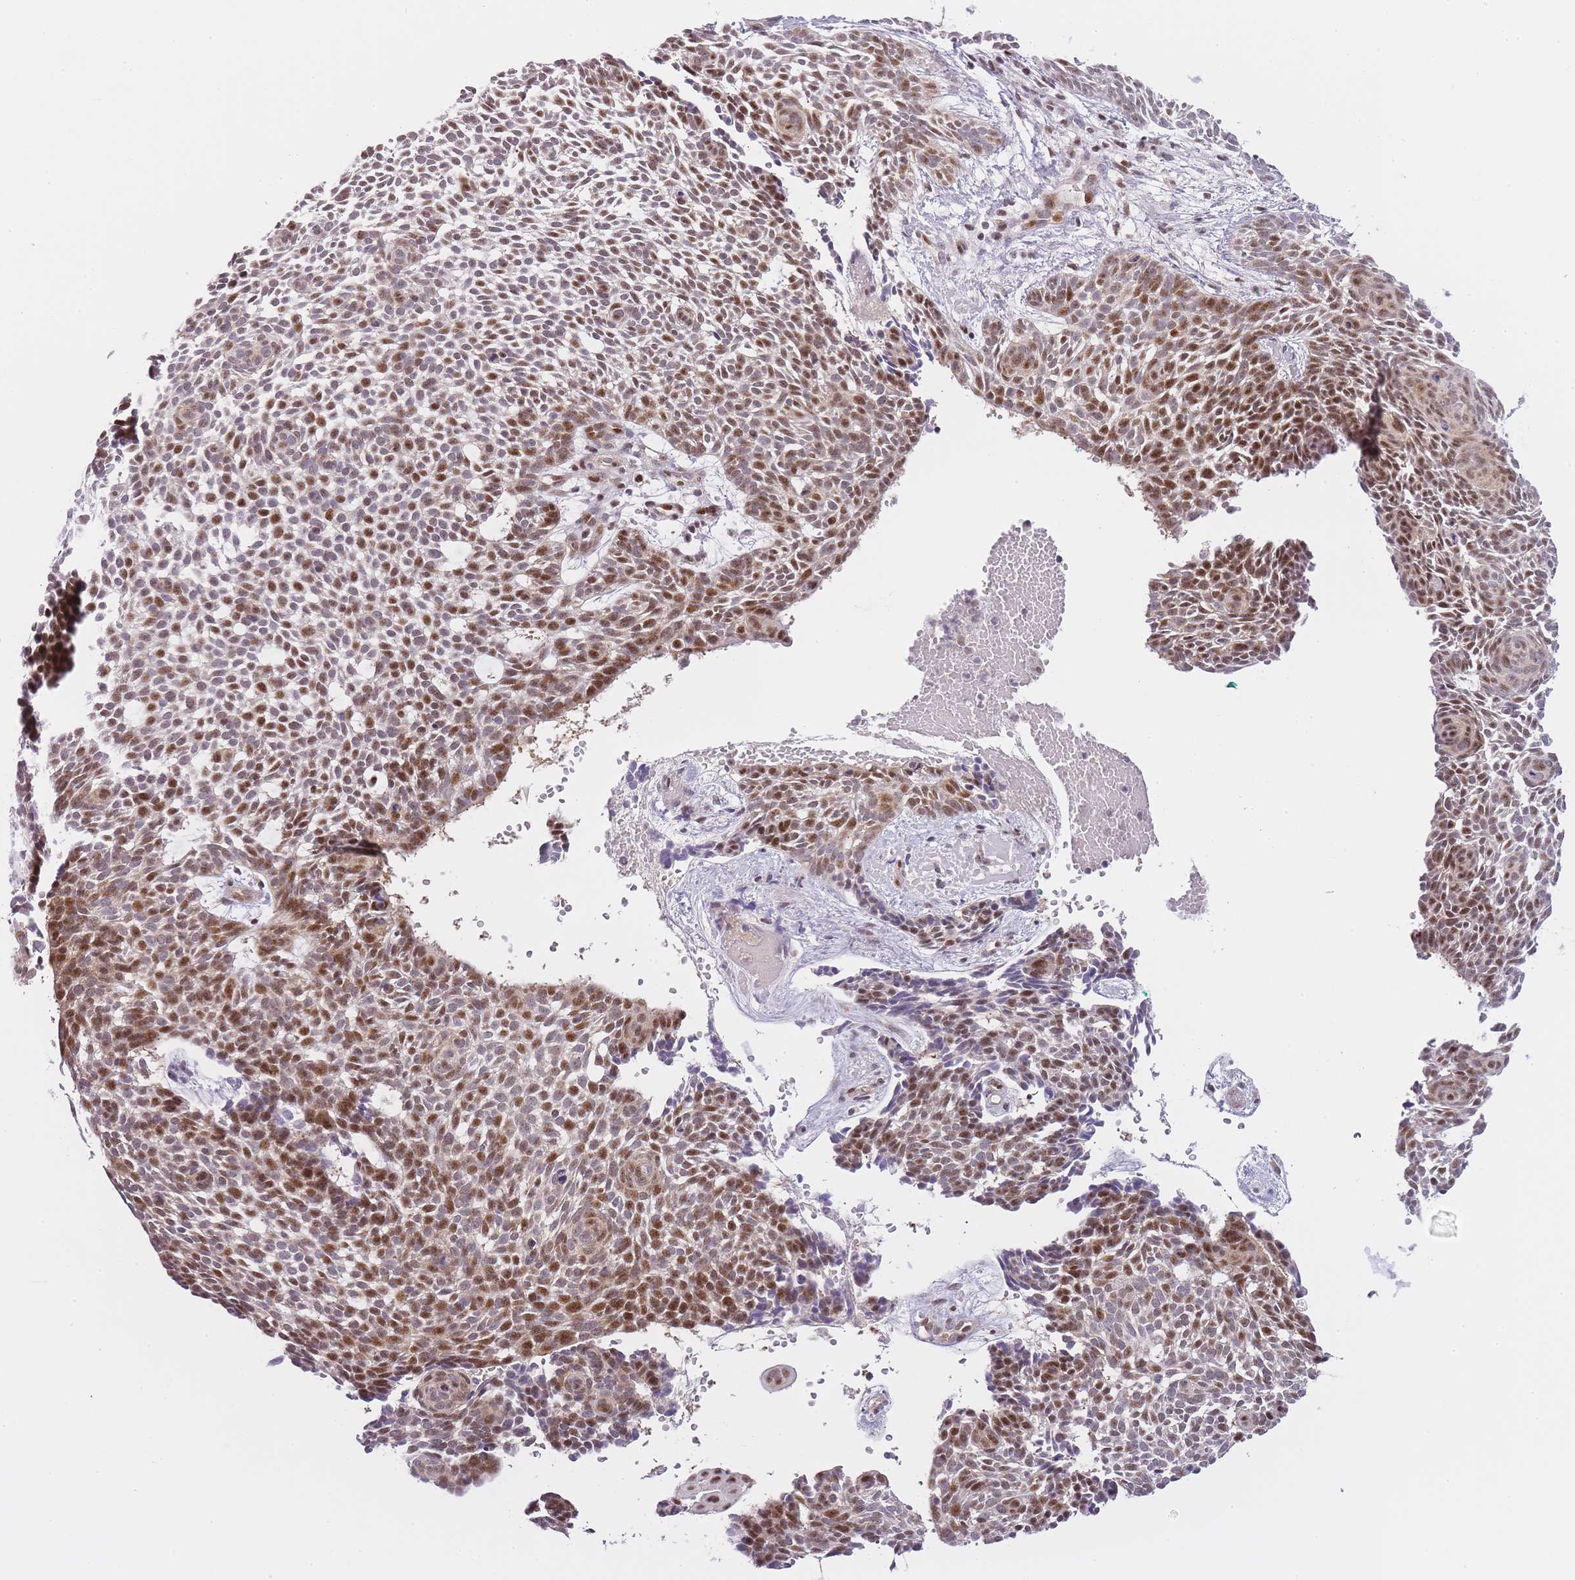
{"staining": {"intensity": "moderate", "quantity": "25%-75%", "location": "cytoplasmic/membranous,nuclear"}, "tissue": "skin cancer", "cell_type": "Tumor cells", "image_type": "cancer", "snomed": [{"axis": "morphology", "description": "Basal cell carcinoma"}, {"axis": "topography", "description": "Skin"}], "caption": "The micrograph demonstrates immunohistochemical staining of skin basal cell carcinoma. There is moderate cytoplasmic/membranous and nuclear staining is seen in about 25%-75% of tumor cells.", "gene": "OGG1", "patient": {"sex": "male", "age": 61}}